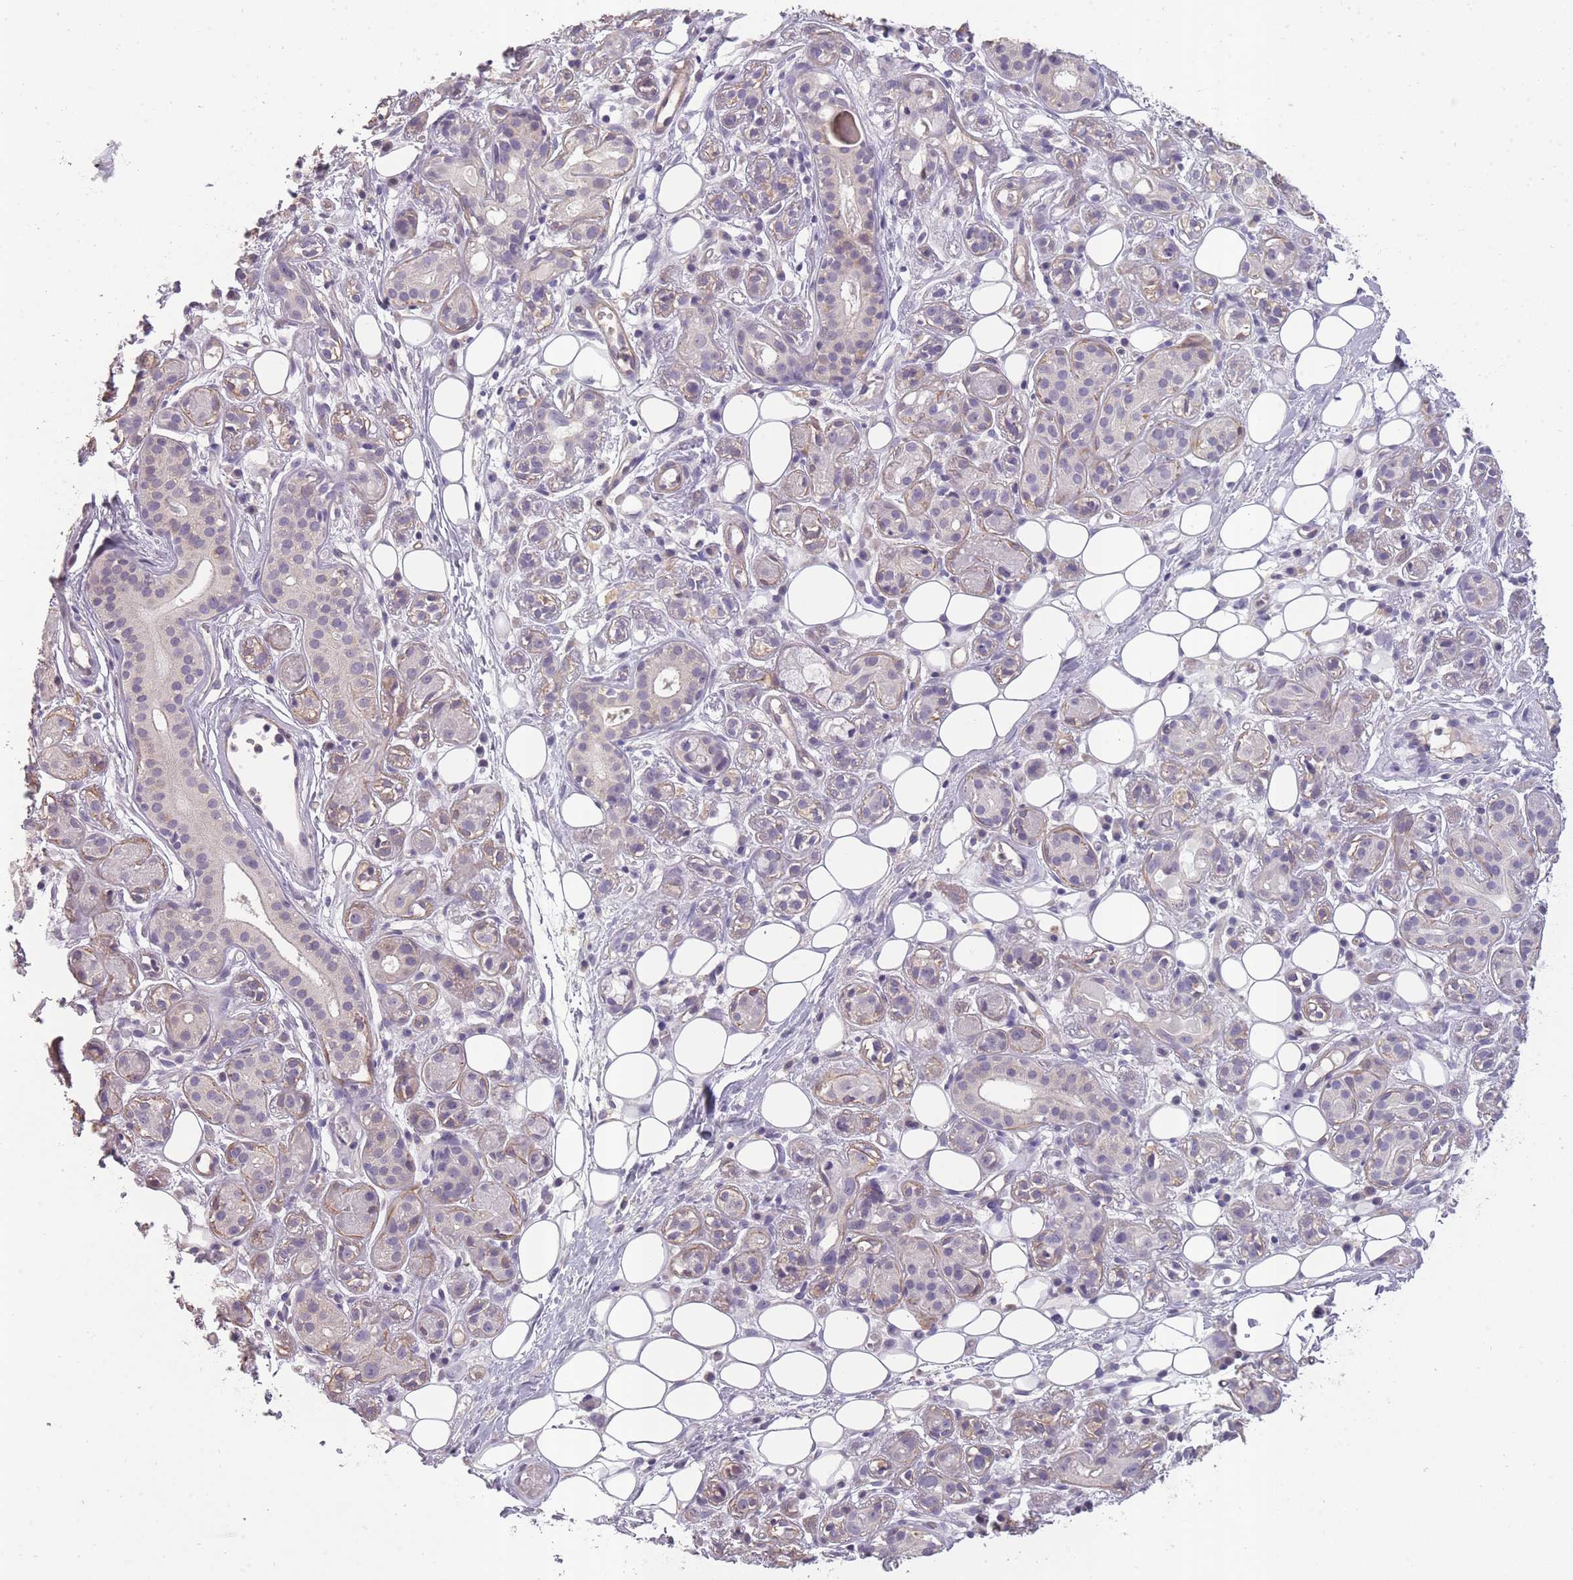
{"staining": {"intensity": "moderate", "quantity": "<25%", "location": "cytoplasmic/membranous"}, "tissue": "salivary gland", "cell_type": "Glandular cells", "image_type": "normal", "snomed": [{"axis": "morphology", "description": "Normal tissue, NOS"}, {"axis": "topography", "description": "Salivary gland"}], "caption": "Protein staining demonstrates moderate cytoplasmic/membranous positivity in approximately <25% of glandular cells in benign salivary gland.", "gene": "SLC8A2", "patient": {"sex": "male", "age": 54}}